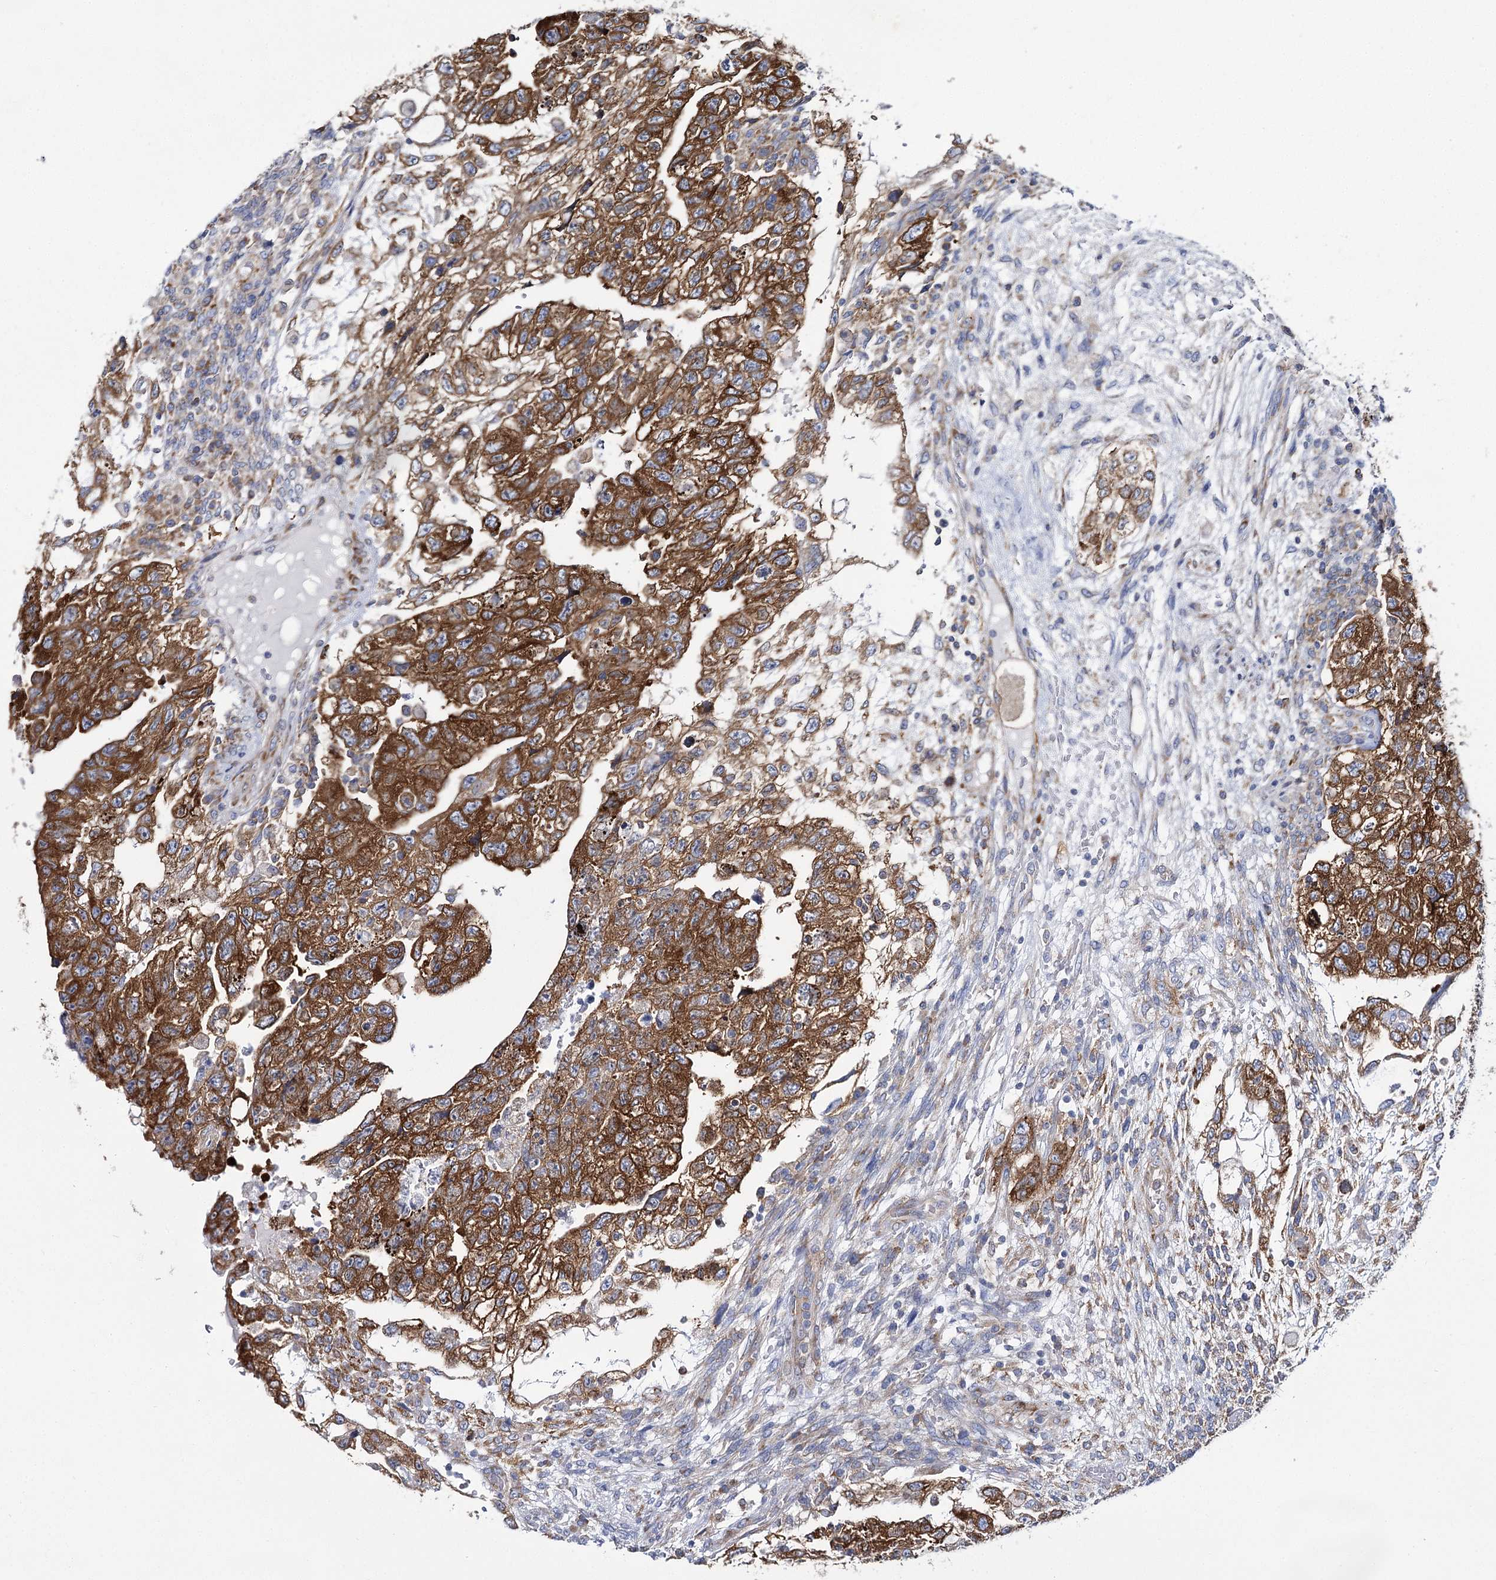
{"staining": {"intensity": "moderate", "quantity": ">75%", "location": "cytoplasmic/membranous"}, "tissue": "testis cancer", "cell_type": "Tumor cells", "image_type": "cancer", "snomed": [{"axis": "morphology", "description": "Carcinoma, Embryonal, NOS"}, {"axis": "topography", "description": "Testis"}], "caption": "Immunohistochemical staining of testis embryonal carcinoma displays moderate cytoplasmic/membranous protein expression in about >75% of tumor cells. (DAB (3,3'-diaminobenzidine) = brown stain, brightfield microscopy at high magnification).", "gene": "THUMPD3", "patient": {"sex": "male", "age": 36}}